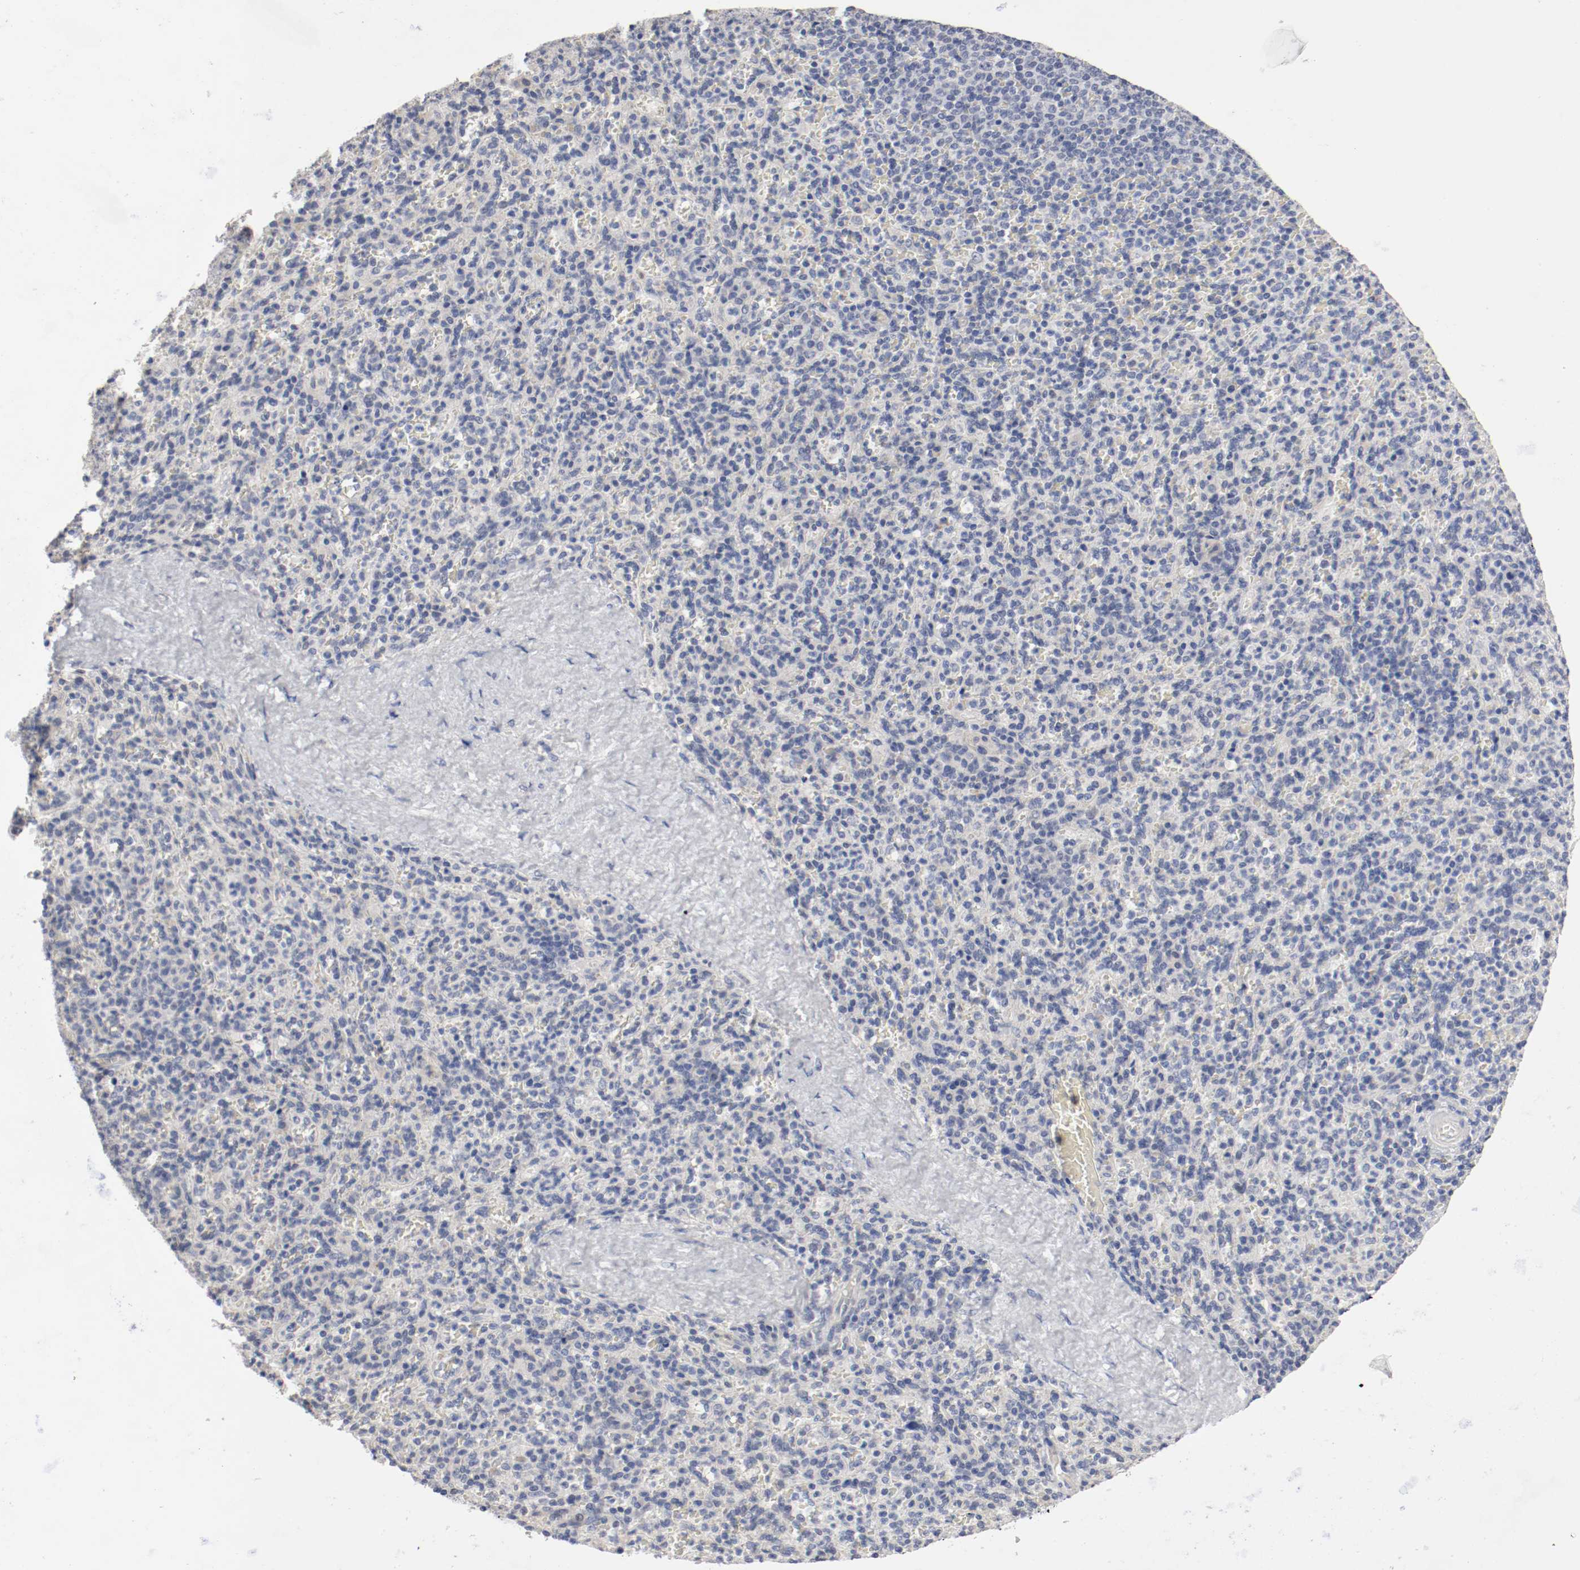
{"staining": {"intensity": "negative", "quantity": "none", "location": "none"}, "tissue": "spleen", "cell_type": "Cells in red pulp", "image_type": "normal", "snomed": [{"axis": "morphology", "description": "Normal tissue, NOS"}, {"axis": "topography", "description": "Spleen"}], "caption": "Spleen stained for a protein using IHC shows no expression cells in red pulp.", "gene": "FOSL2", "patient": {"sex": "male", "age": 36}}